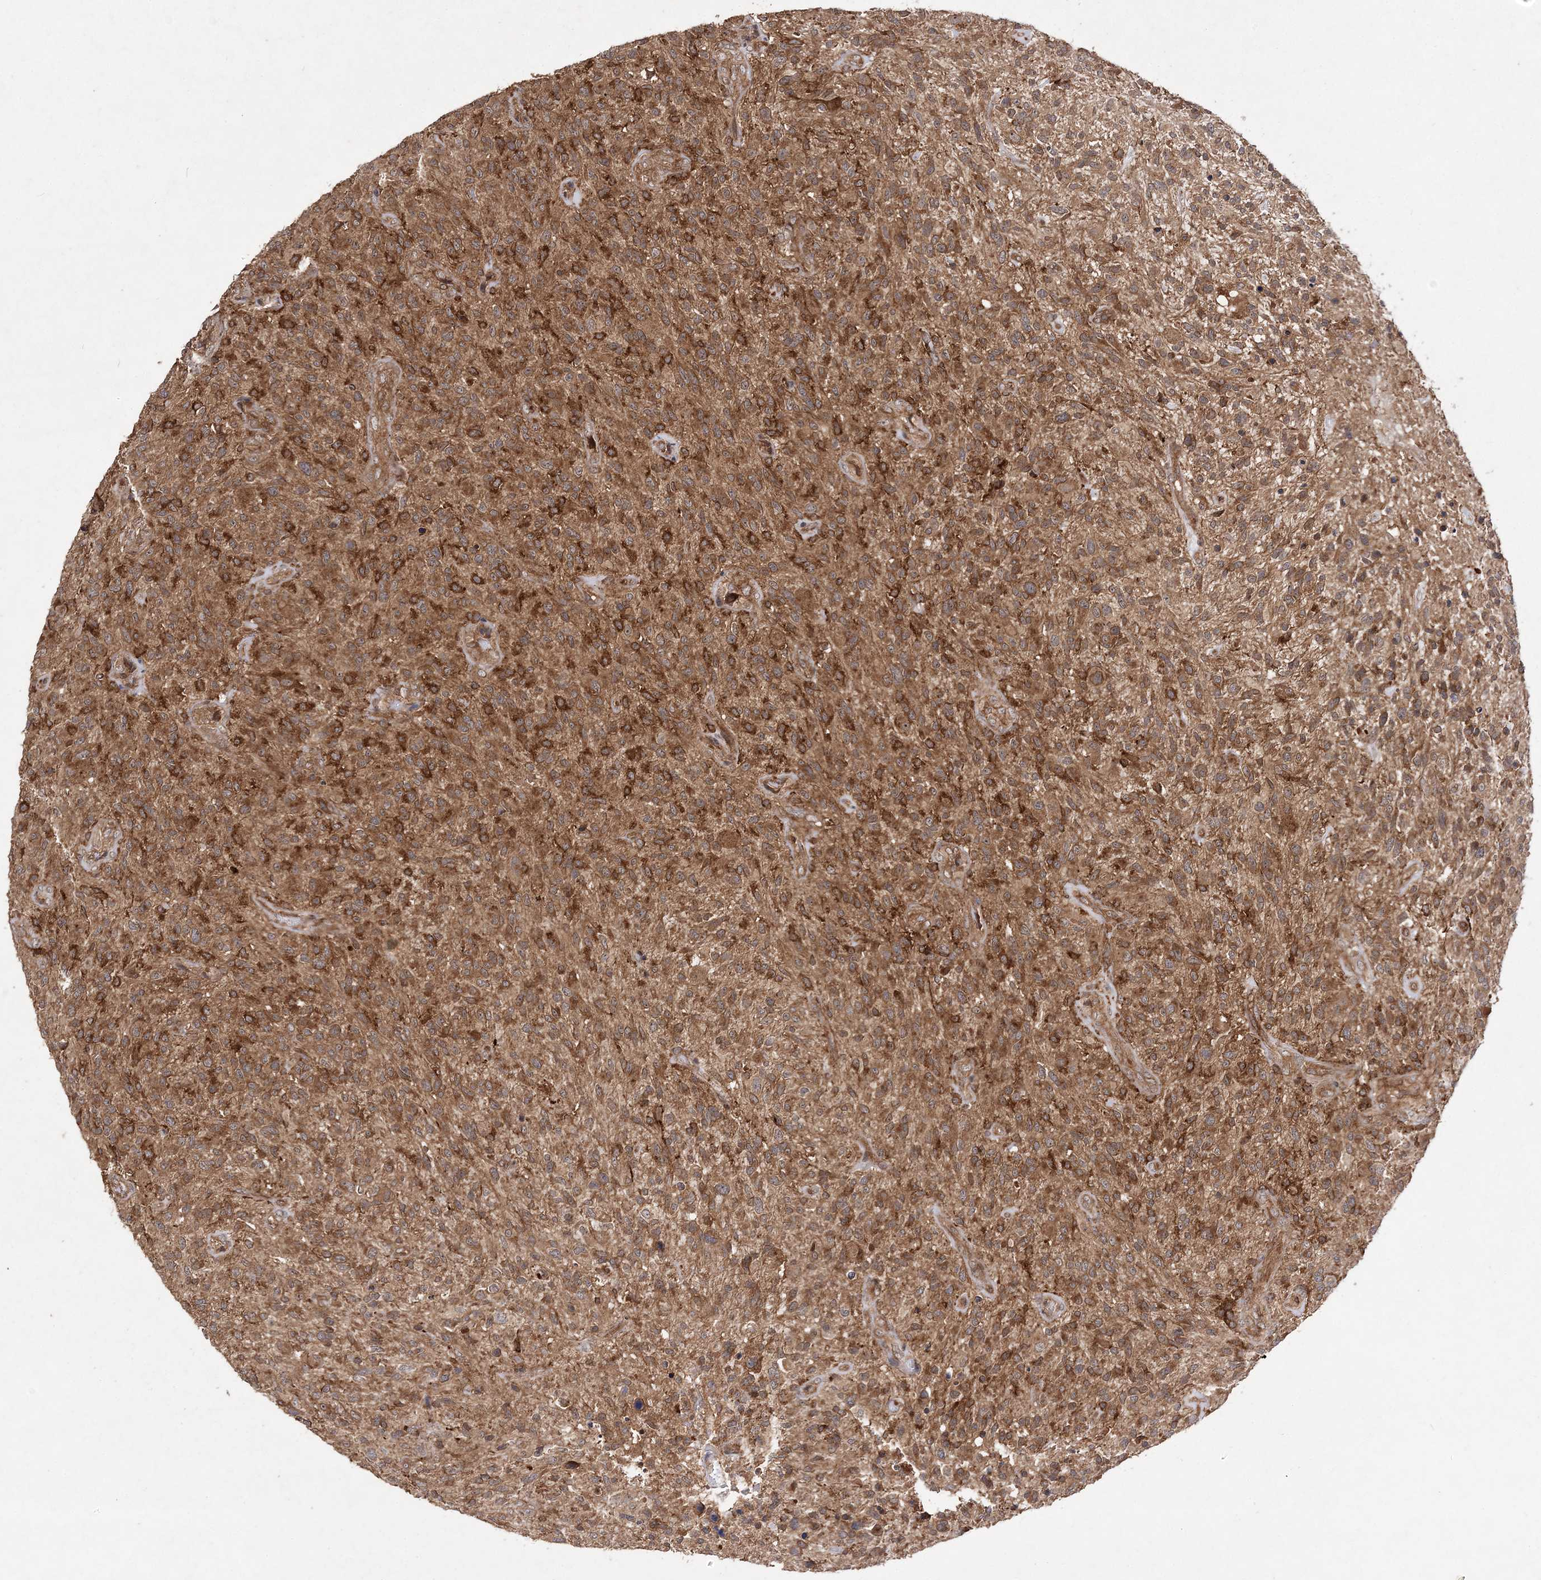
{"staining": {"intensity": "moderate", "quantity": ">75%", "location": "cytoplasmic/membranous"}, "tissue": "glioma", "cell_type": "Tumor cells", "image_type": "cancer", "snomed": [{"axis": "morphology", "description": "Glioma, malignant, High grade"}, {"axis": "topography", "description": "Brain"}], "caption": "High-magnification brightfield microscopy of malignant high-grade glioma stained with DAB (brown) and counterstained with hematoxylin (blue). tumor cells exhibit moderate cytoplasmic/membranous expression is identified in approximately>75% of cells. Nuclei are stained in blue.", "gene": "TMEM9B", "patient": {"sex": "male", "age": 47}}